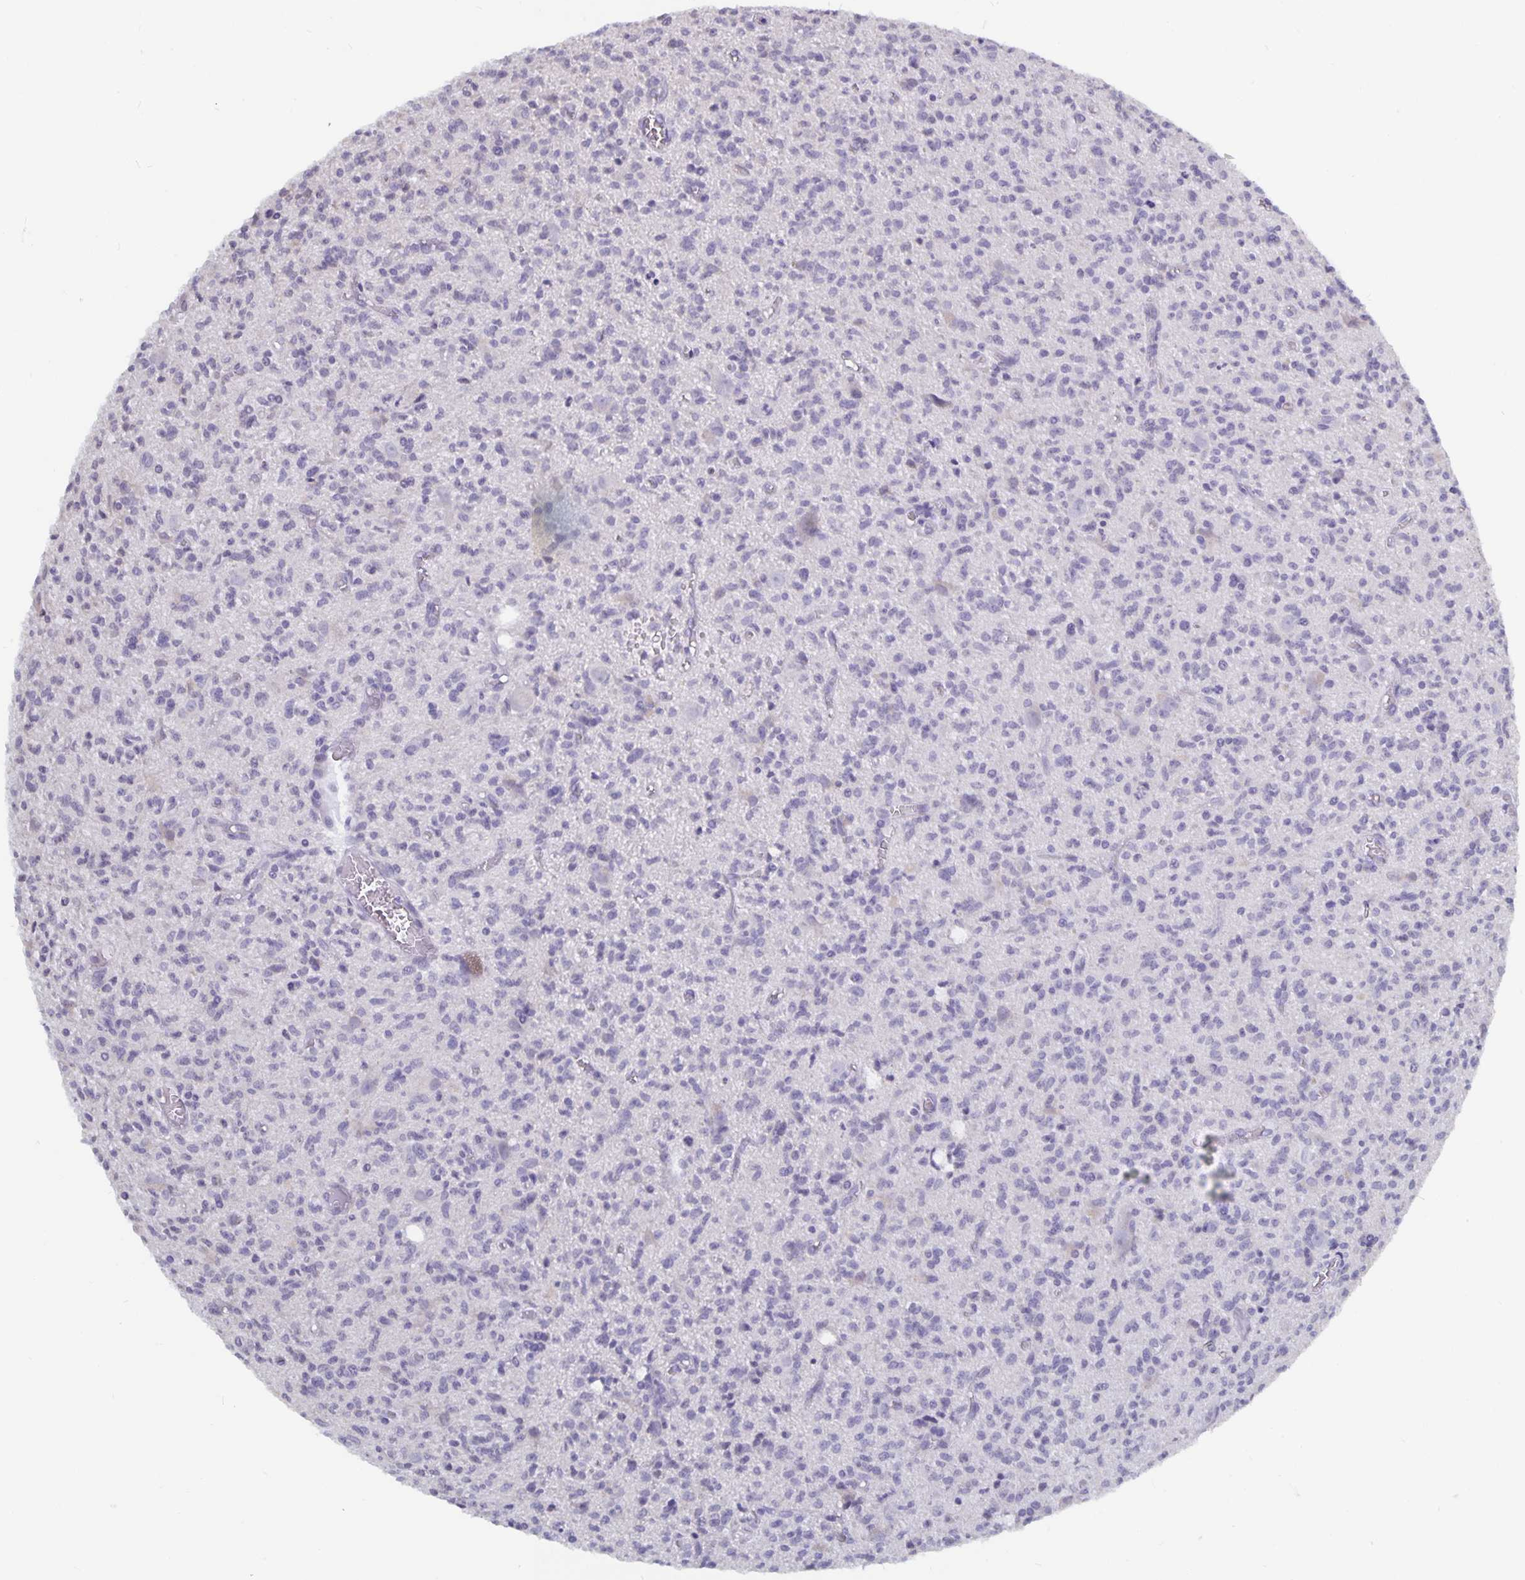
{"staining": {"intensity": "negative", "quantity": "none", "location": "none"}, "tissue": "glioma", "cell_type": "Tumor cells", "image_type": "cancer", "snomed": [{"axis": "morphology", "description": "Glioma, malignant, Low grade"}, {"axis": "topography", "description": "Brain"}], "caption": "There is no significant positivity in tumor cells of malignant low-grade glioma.", "gene": "PLCB3", "patient": {"sex": "male", "age": 64}}